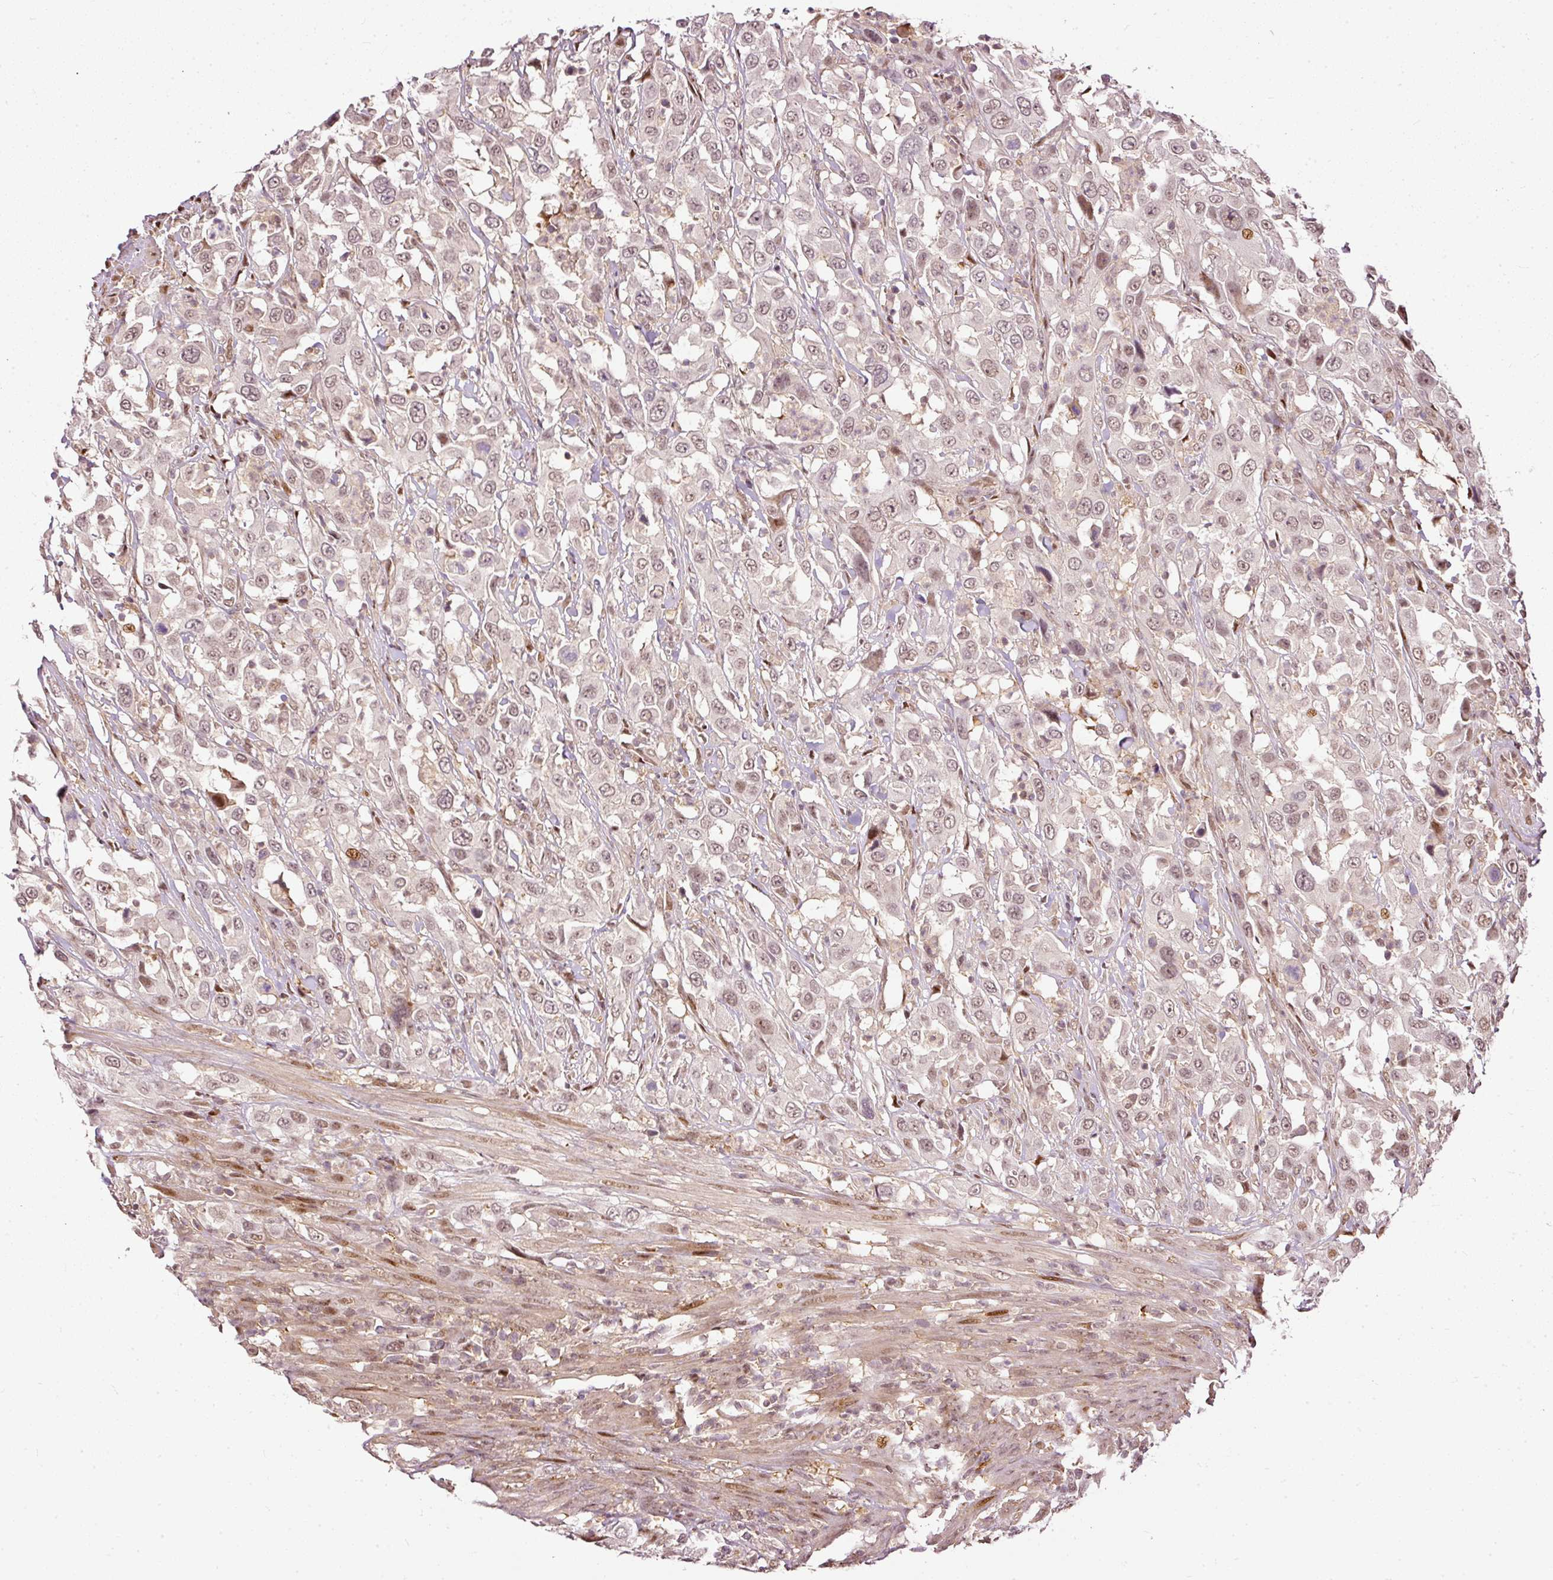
{"staining": {"intensity": "weak", "quantity": ">75%", "location": "nuclear"}, "tissue": "urothelial cancer", "cell_type": "Tumor cells", "image_type": "cancer", "snomed": [{"axis": "morphology", "description": "Urothelial carcinoma, High grade"}, {"axis": "topography", "description": "Urinary bladder"}], "caption": "Weak nuclear positivity is present in about >75% of tumor cells in urothelial carcinoma (high-grade).", "gene": "ZNF778", "patient": {"sex": "male", "age": 61}}